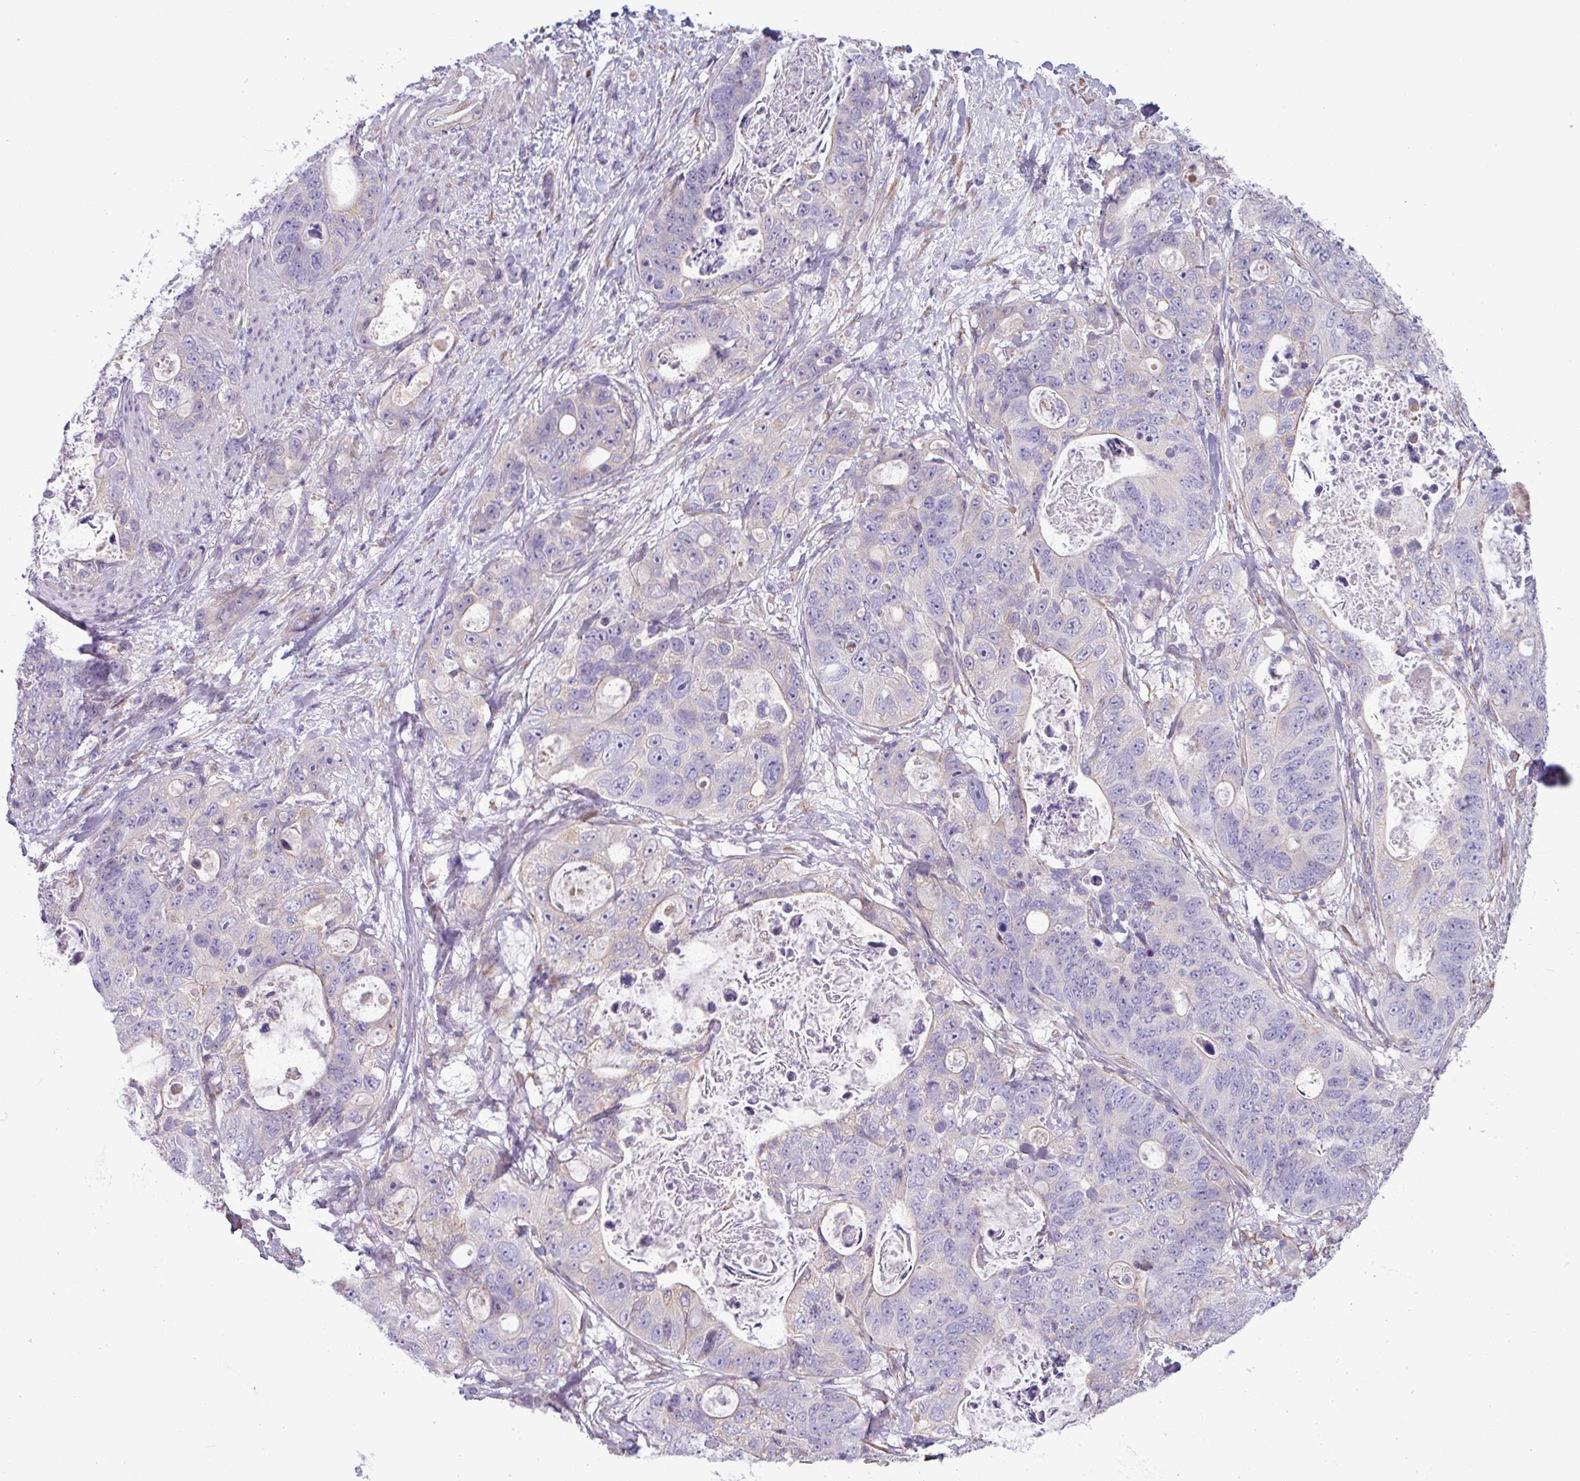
{"staining": {"intensity": "negative", "quantity": "none", "location": "none"}, "tissue": "stomach cancer", "cell_type": "Tumor cells", "image_type": "cancer", "snomed": [{"axis": "morphology", "description": "Normal tissue, NOS"}, {"axis": "morphology", "description": "Adenocarcinoma, NOS"}, {"axis": "topography", "description": "Stomach"}], "caption": "High power microscopy micrograph of an IHC image of stomach cancer (adenocarcinoma), revealing no significant expression in tumor cells.", "gene": "IRGC", "patient": {"sex": "female", "age": 89}}